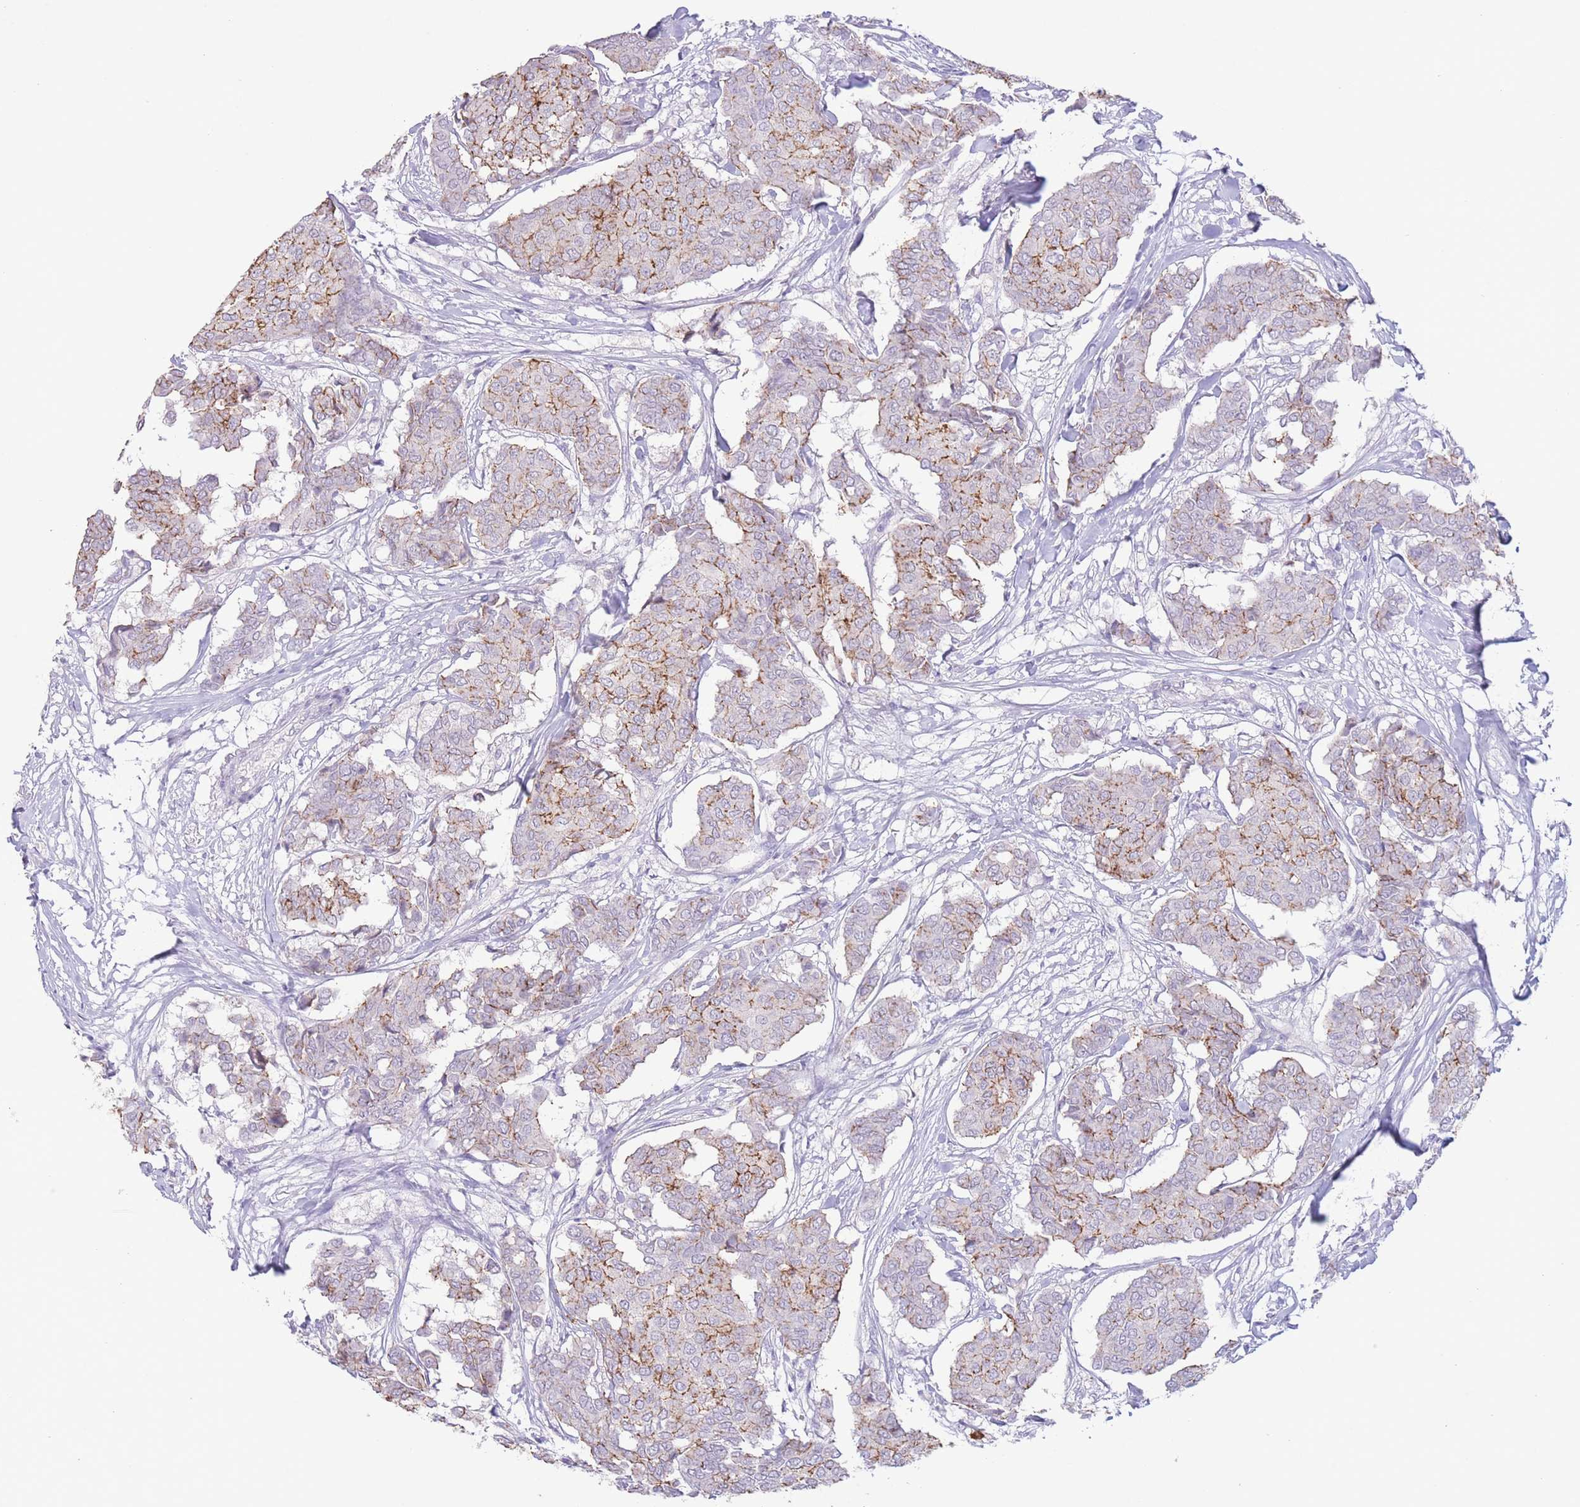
{"staining": {"intensity": "moderate", "quantity": "25%-75%", "location": "cytoplasmic/membranous"}, "tissue": "breast cancer", "cell_type": "Tumor cells", "image_type": "cancer", "snomed": [{"axis": "morphology", "description": "Duct carcinoma"}, {"axis": "topography", "description": "Breast"}], "caption": "Breast intraductal carcinoma stained with DAB (3,3'-diaminobenzidine) IHC demonstrates medium levels of moderate cytoplasmic/membranous staining in approximately 25%-75% of tumor cells.", "gene": "LCLAT1", "patient": {"sex": "female", "age": 75}}